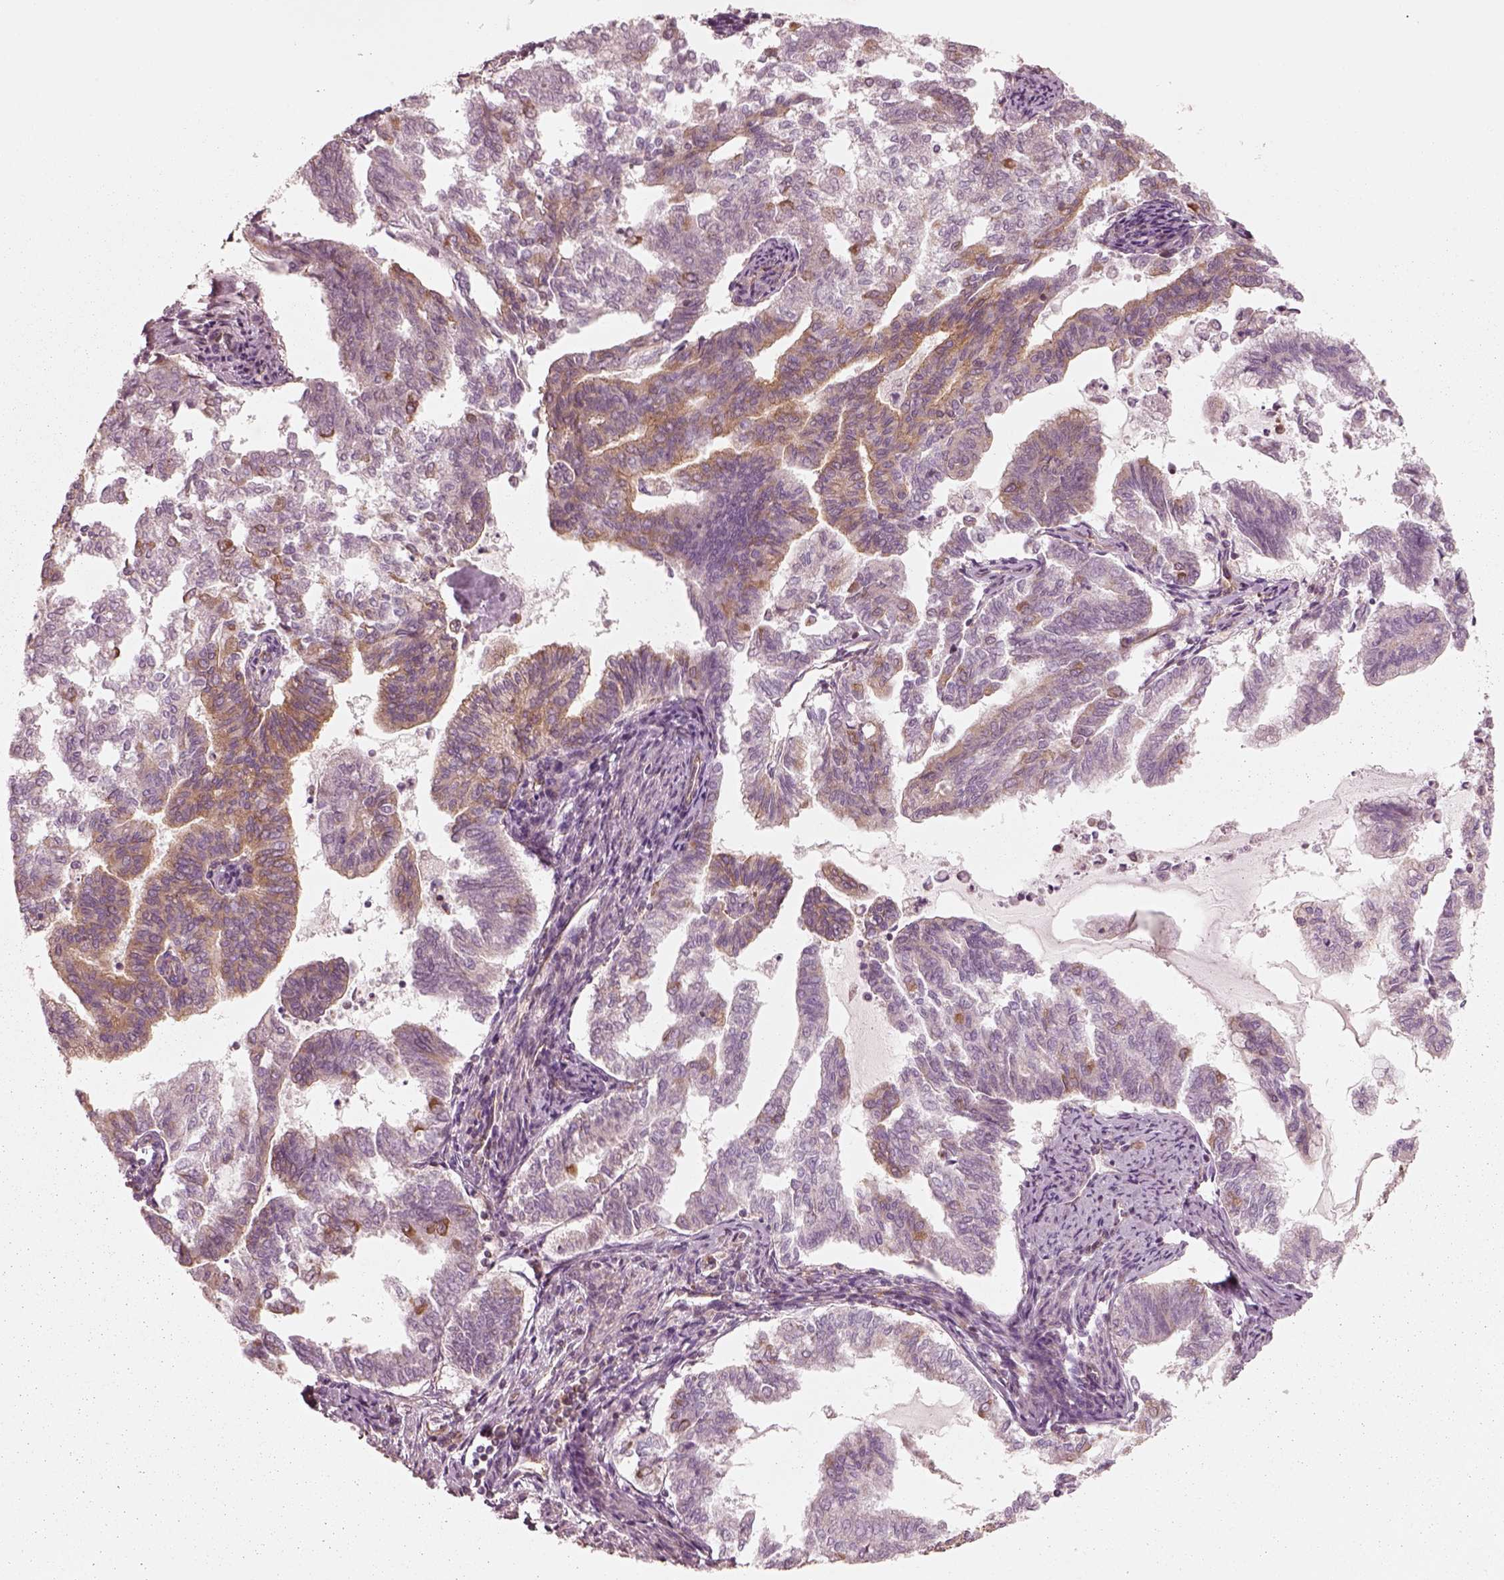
{"staining": {"intensity": "moderate", "quantity": "25%-75%", "location": "cytoplasmic/membranous"}, "tissue": "endometrial cancer", "cell_type": "Tumor cells", "image_type": "cancer", "snomed": [{"axis": "morphology", "description": "Adenocarcinoma, NOS"}, {"axis": "topography", "description": "Endometrium"}], "caption": "Immunohistochemistry staining of endometrial adenocarcinoma, which exhibits medium levels of moderate cytoplasmic/membranous positivity in approximately 25%-75% of tumor cells indicating moderate cytoplasmic/membranous protein positivity. The staining was performed using DAB (brown) for protein detection and nuclei were counterstained in hematoxylin (blue).", "gene": "CNOT2", "patient": {"sex": "female", "age": 79}}